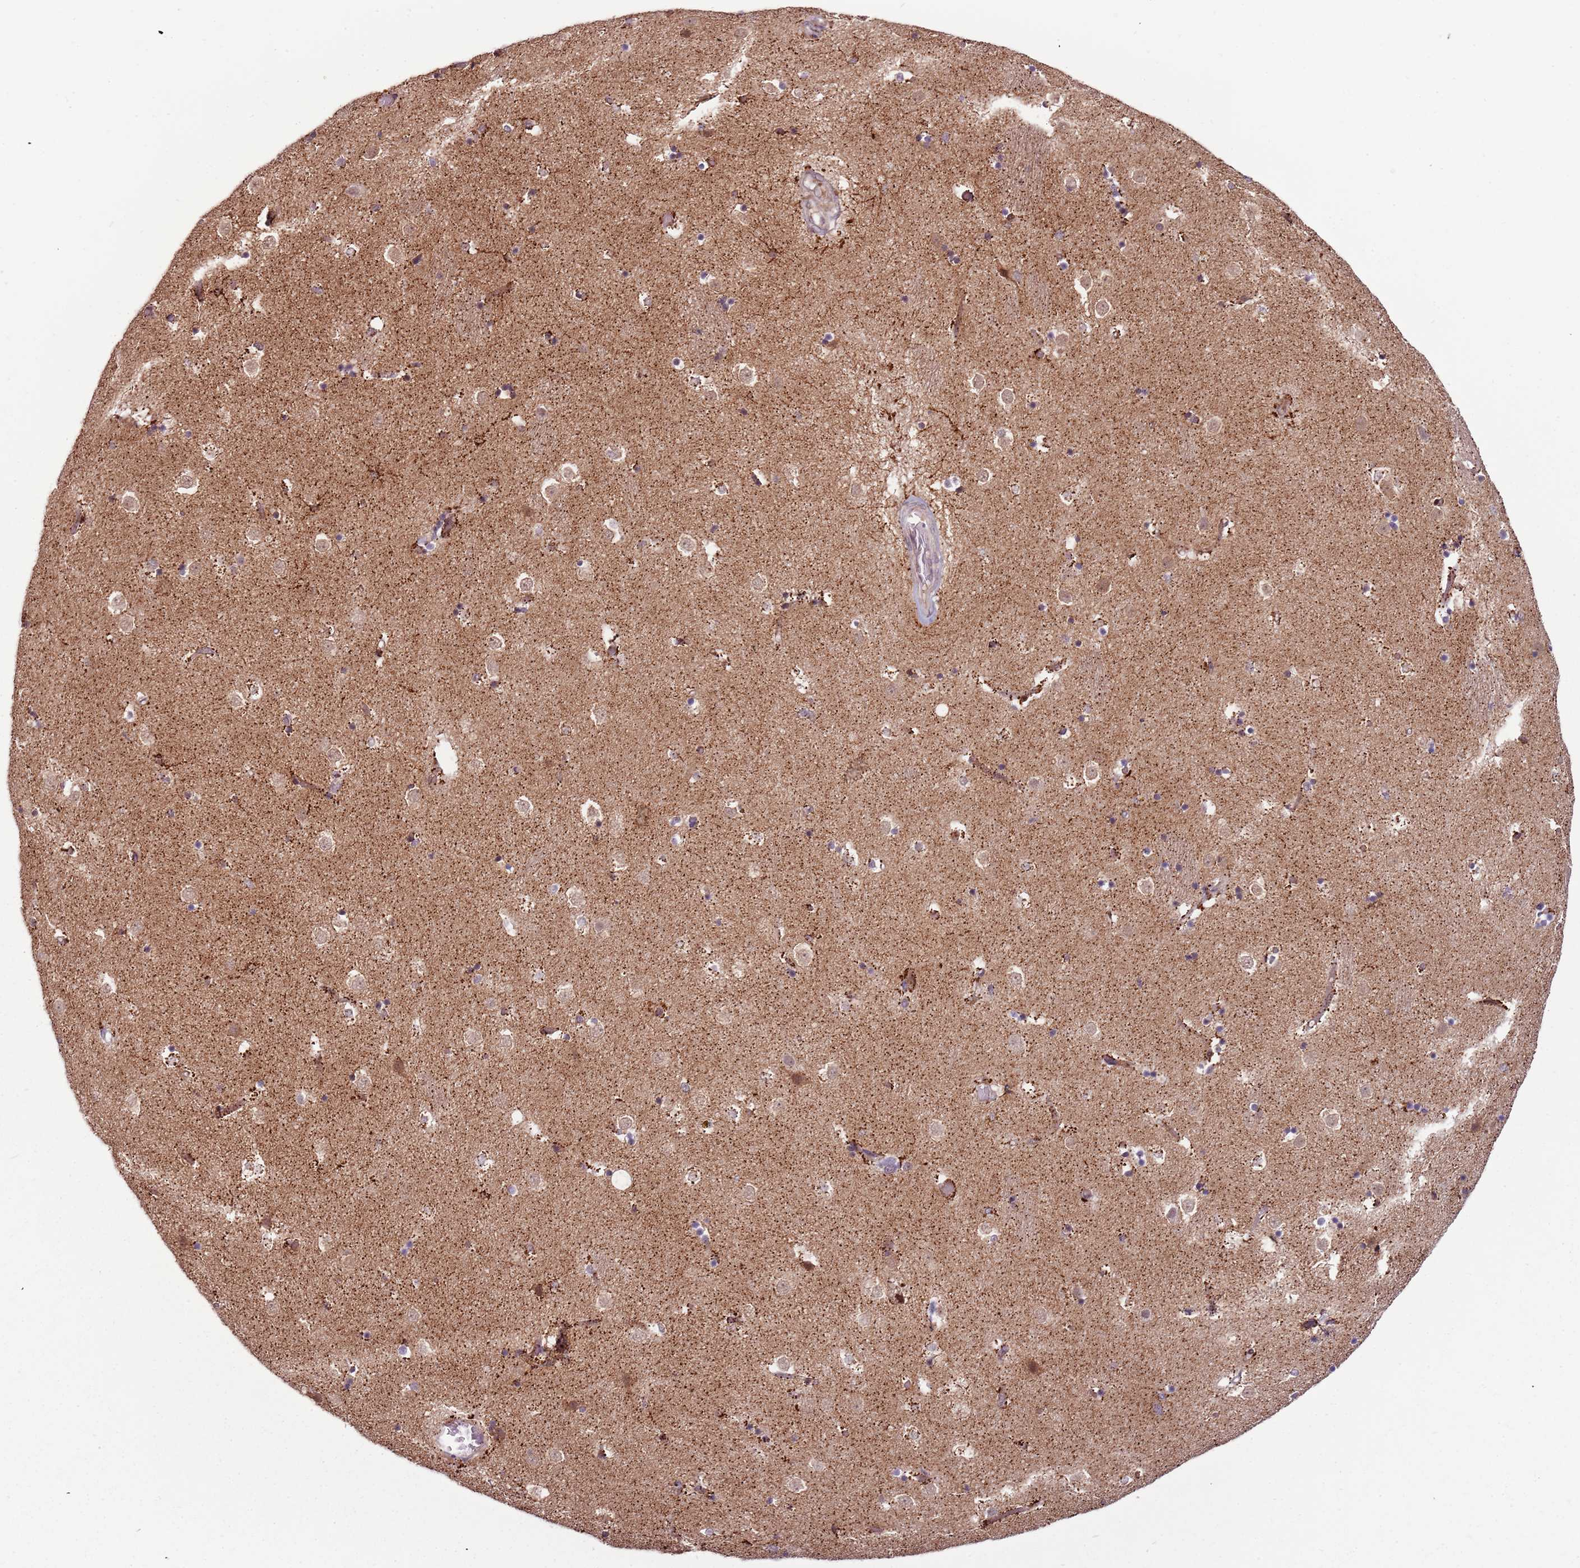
{"staining": {"intensity": "negative", "quantity": "none", "location": "none"}, "tissue": "caudate", "cell_type": "Glial cells", "image_type": "normal", "snomed": [{"axis": "morphology", "description": "Normal tissue, NOS"}, {"axis": "topography", "description": "Lateral ventricle wall"}], "caption": "DAB immunohistochemical staining of benign human caudate displays no significant expression in glial cells.", "gene": "ULK3", "patient": {"sex": "female", "age": 52}}